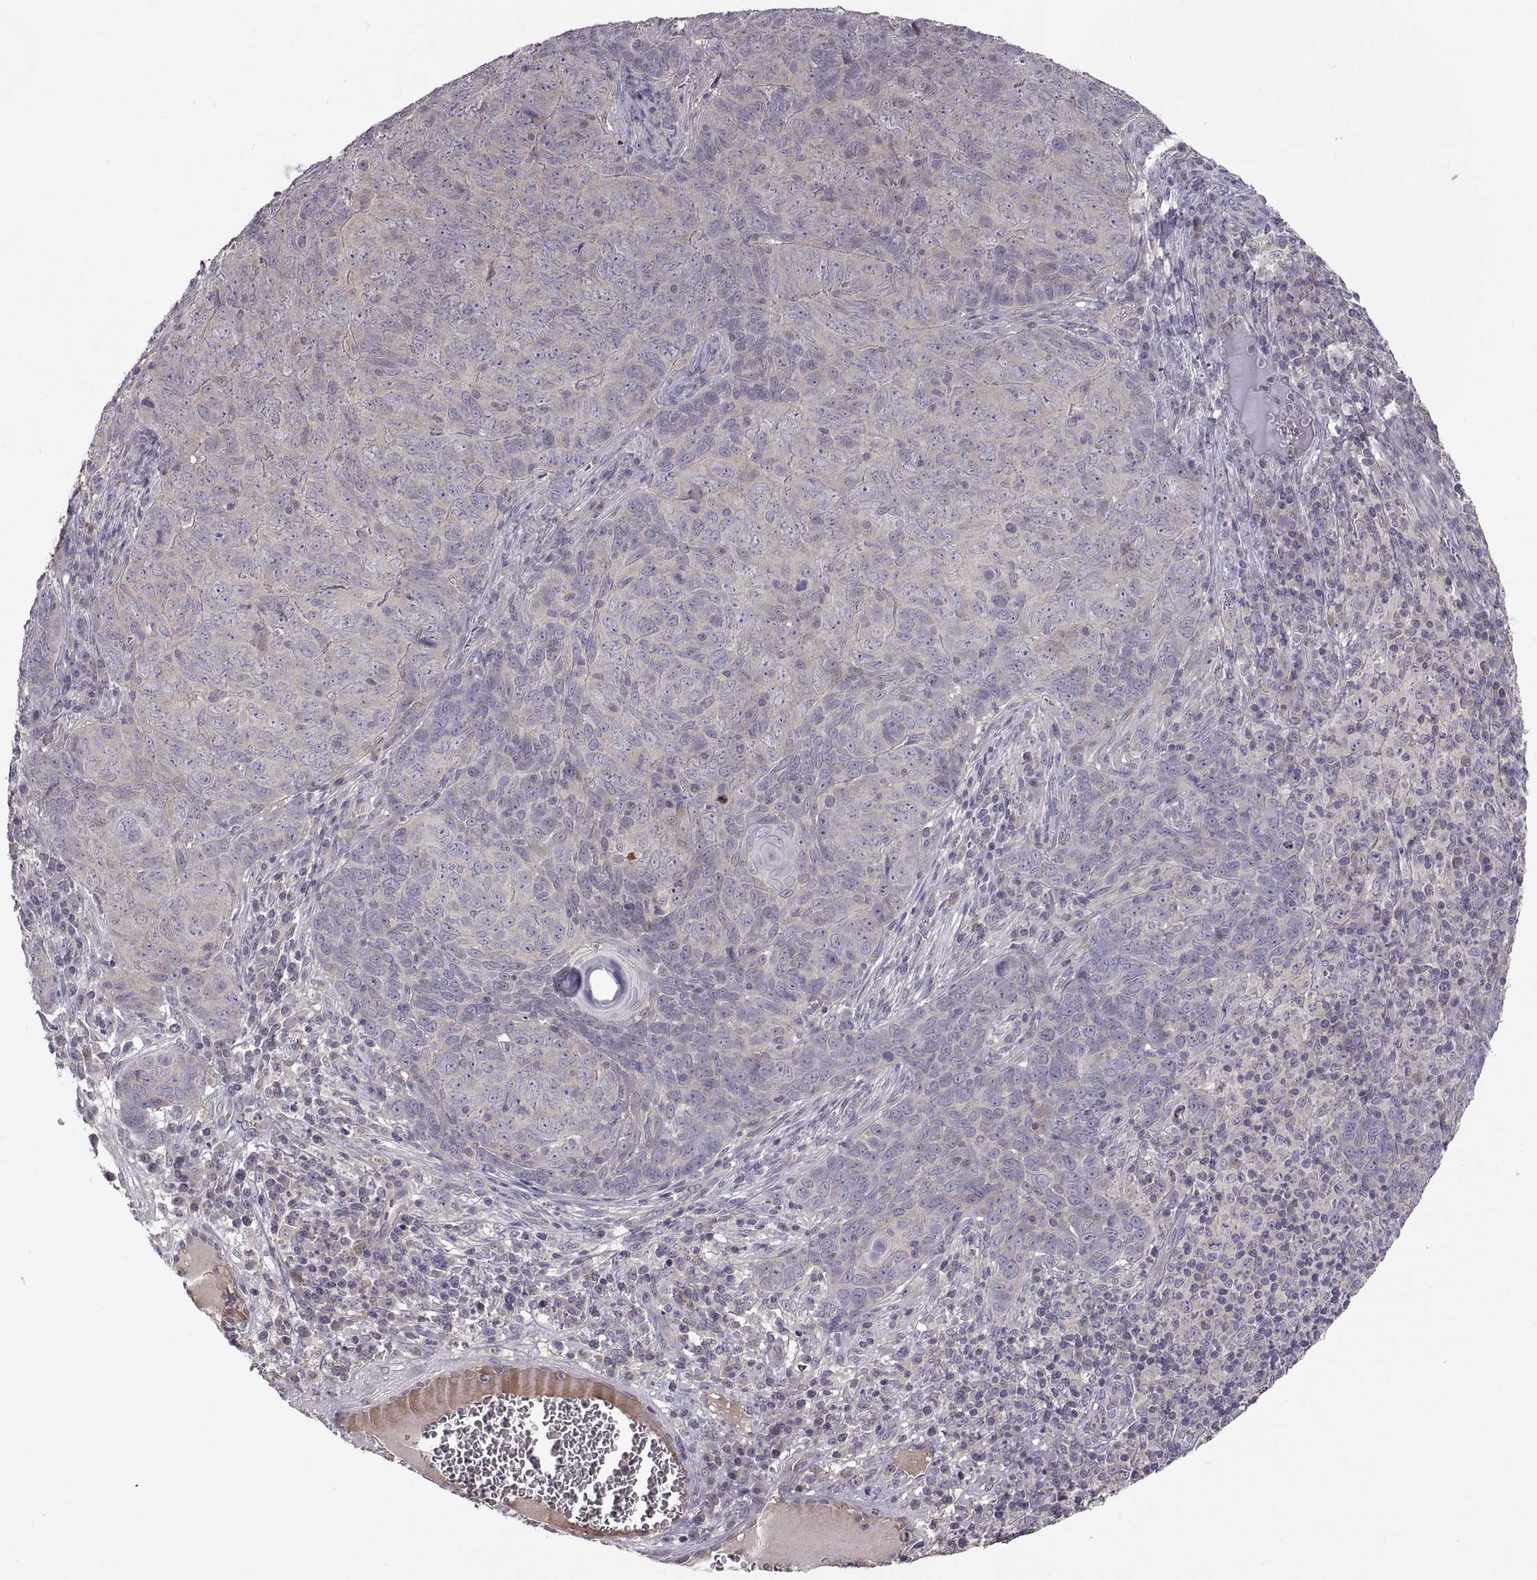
{"staining": {"intensity": "negative", "quantity": "none", "location": "none"}, "tissue": "skin cancer", "cell_type": "Tumor cells", "image_type": "cancer", "snomed": [{"axis": "morphology", "description": "Squamous cell carcinoma, NOS"}, {"axis": "topography", "description": "Skin"}, {"axis": "topography", "description": "Anal"}], "caption": "This is an immunohistochemistry (IHC) image of squamous cell carcinoma (skin). There is no positivity in tumor cells.", "gene": "NMNAT2", "patient": {"sex": "female", "age": 51}}